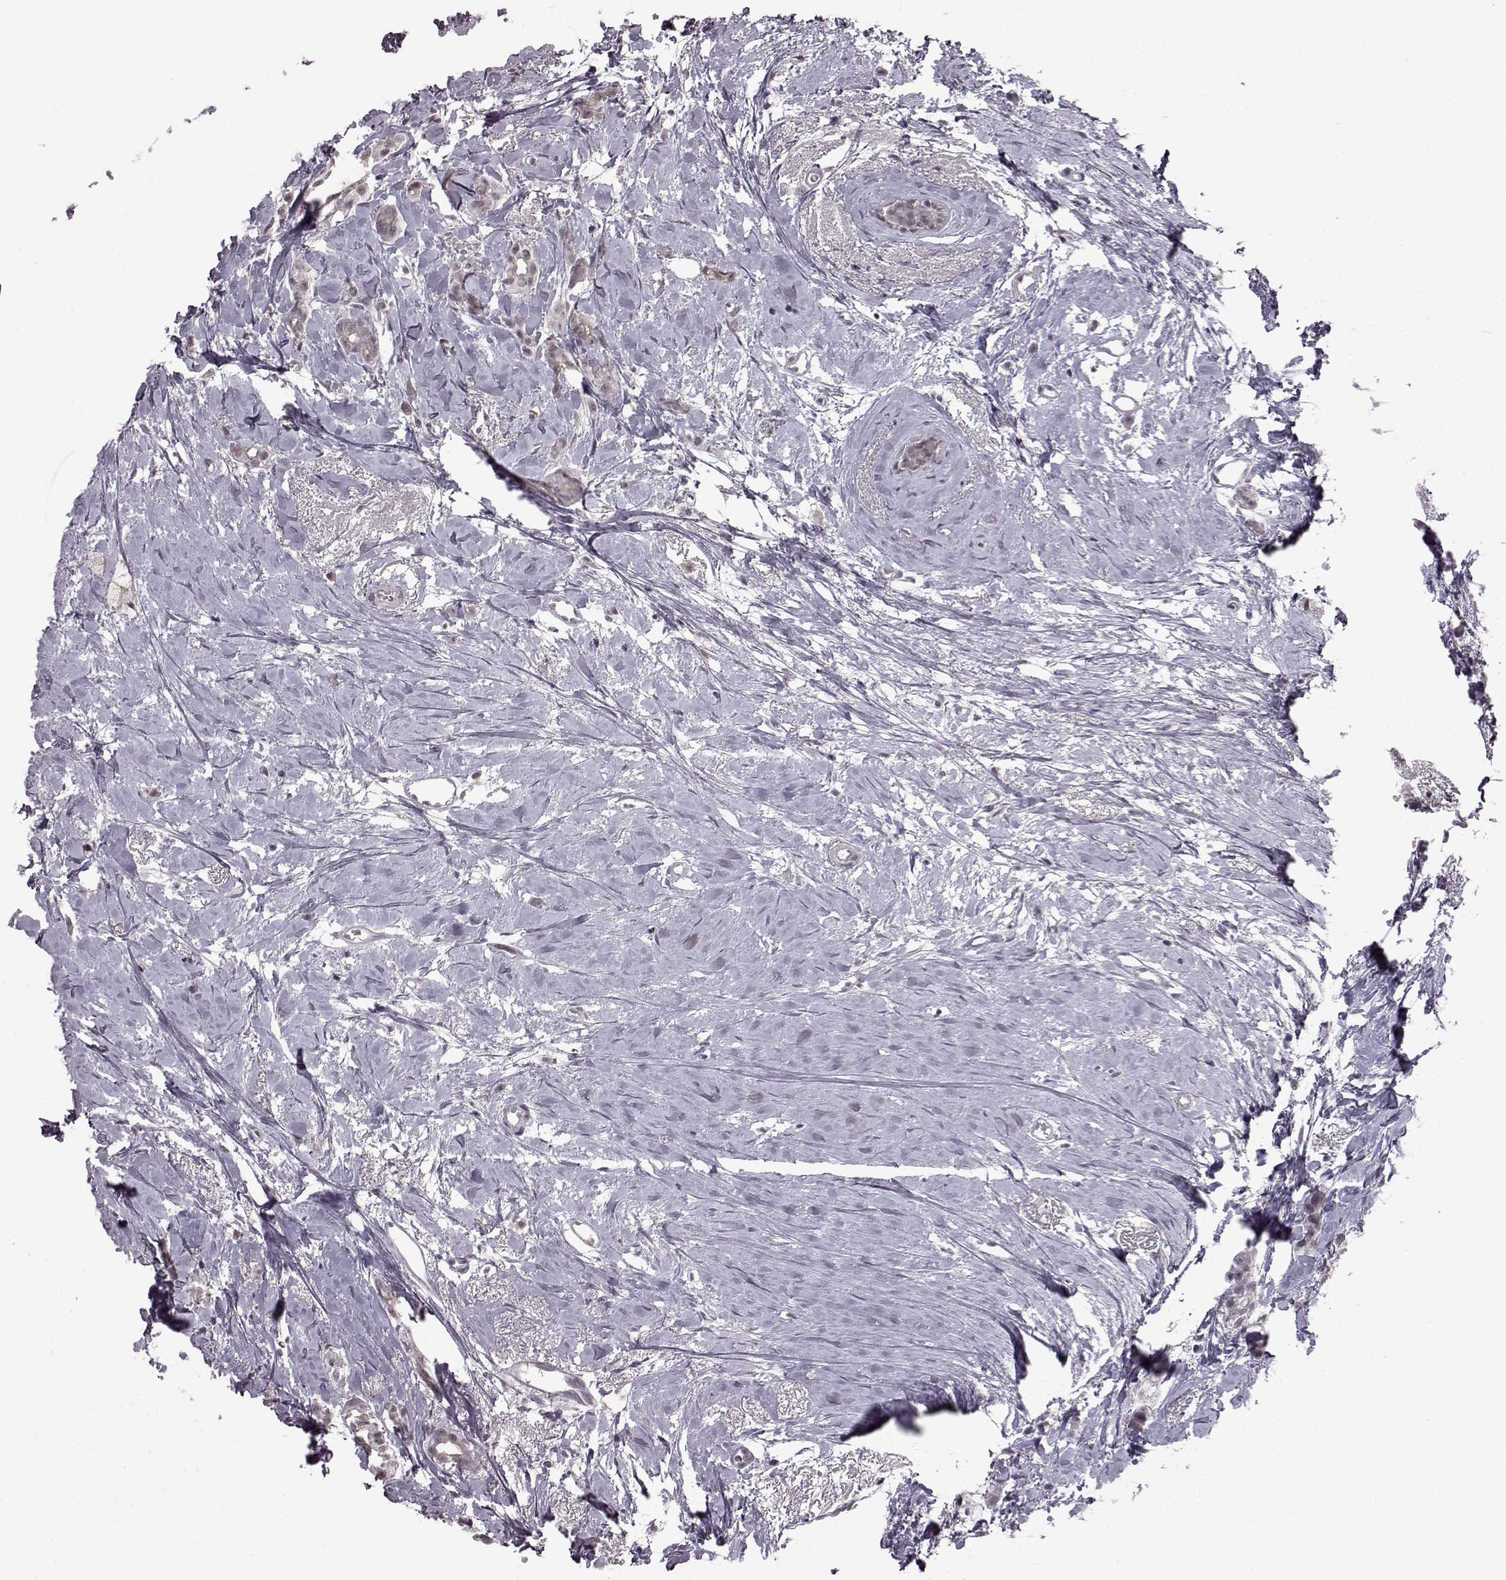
{"staining": {"intensity": "negative", "quantity": "none", "location": "none"}, "tissue": "breast cancer", "cell_type": "Tumor cells", "image_type": "cancer", "snomed": [{"axis": "morphology", "description": "Duct carcinoma"}, {"axis": "topography", "description": "Breast"}], "caption": "Tumor cells show no significant staining in breast cancer.", "gene": "SLC28A2", "patient": {"sex": "female", "age": 40}}